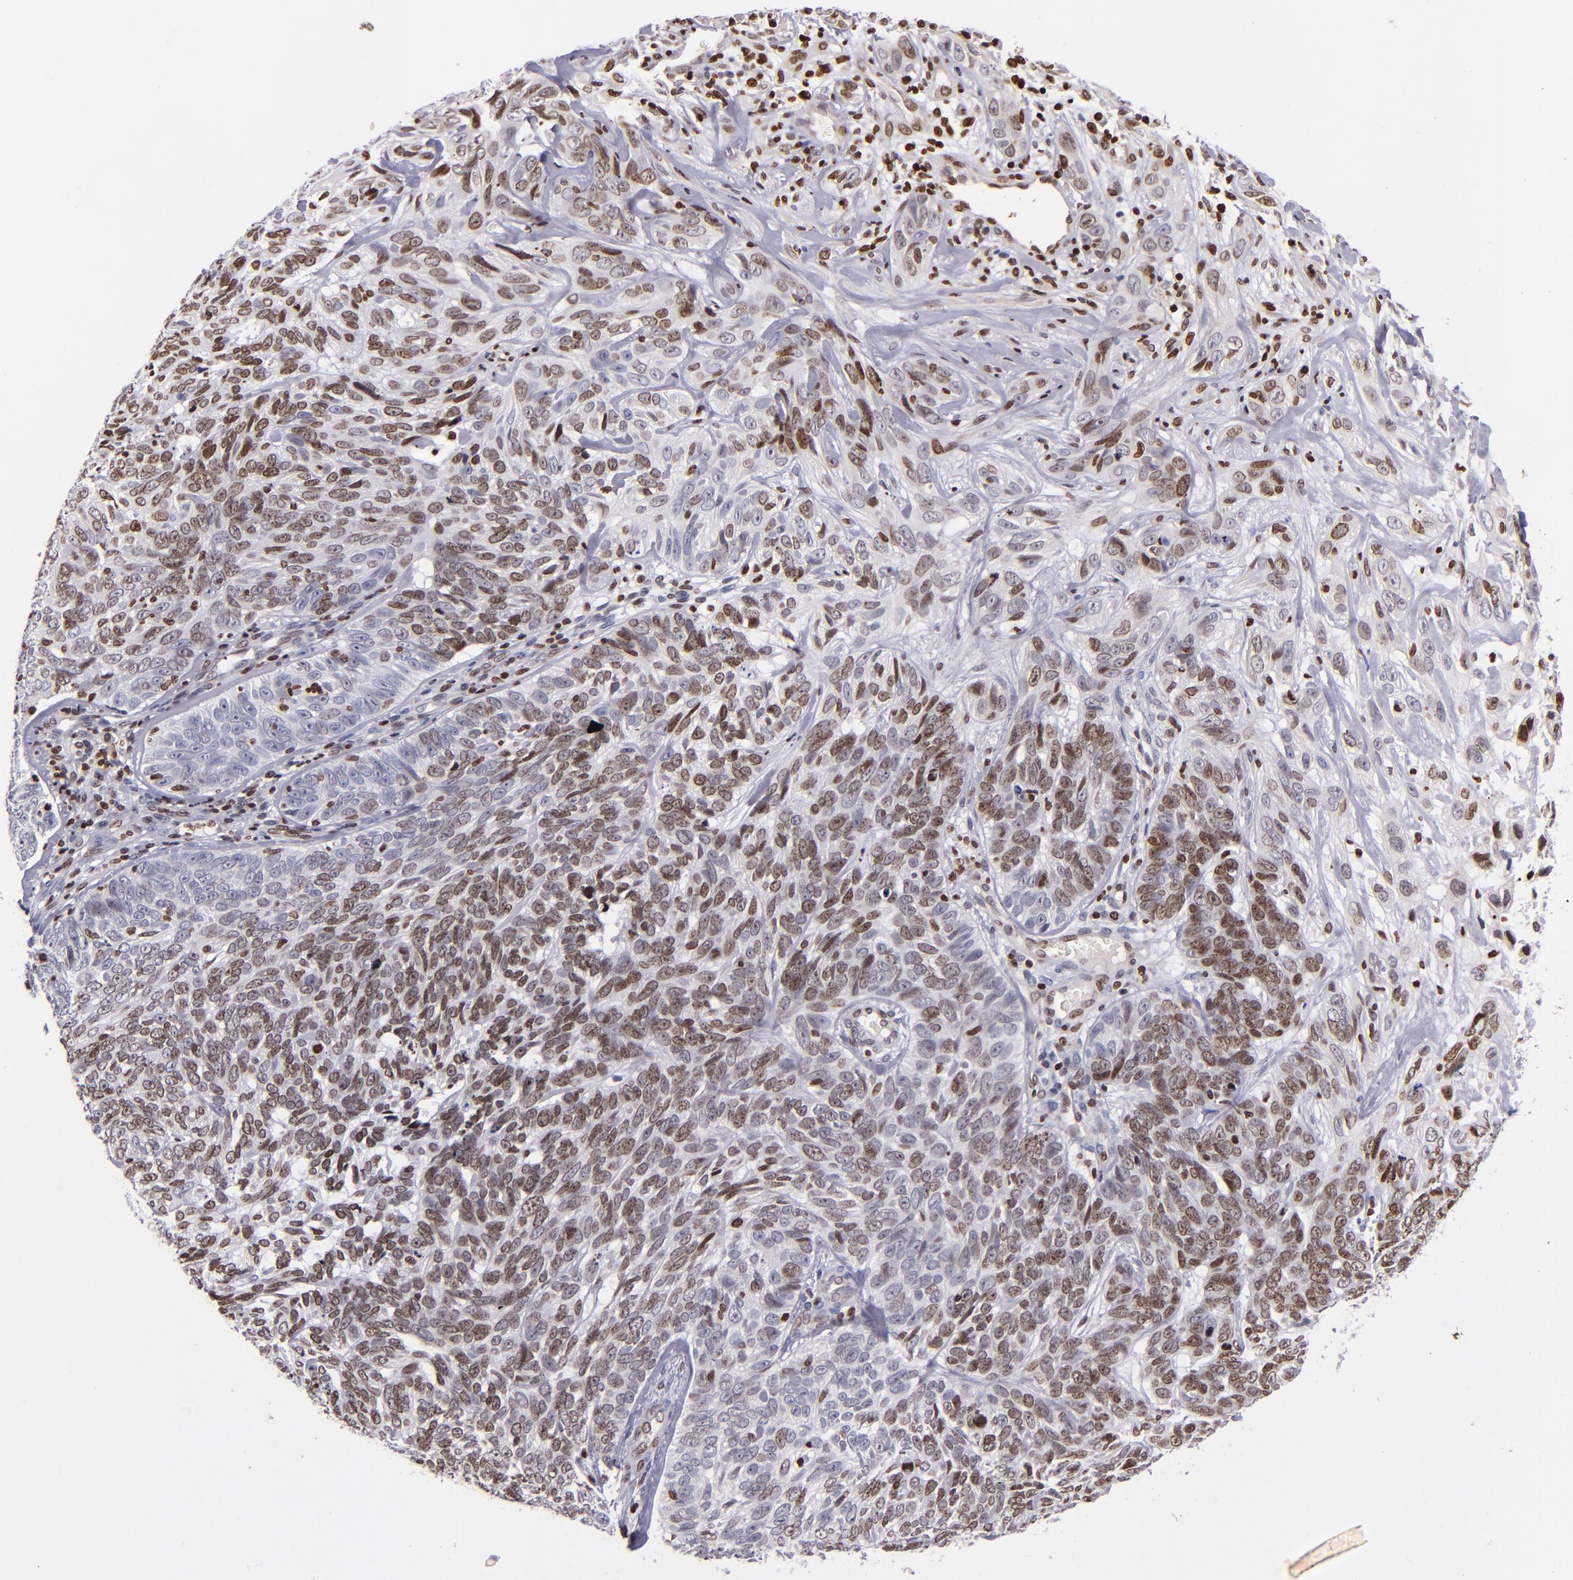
{"staining": {"intensity": "moderate", "quantity": ">75%", "location": "nuclear"}, "tissue": "skin cancer", "cell_type": "Tumor cells", "image_type": "cancer", "snomed": [{"axis": "morphology", "description": "Basal cell carcinoma"}, {"axis": "topography", "description": "Skin"}], "caption": "Immunohistochemistry (IHC) (DAB (3,3'-diaminobenzidine)) staining of human skin basal cell carcinoma reveals moderate nuclear protein positivity in about >75% of tumor cells. (IHC, brightfield microscopy, high magnification).", "gene": "CDKL5", "patient": {"sex": "male", "age": 72}}